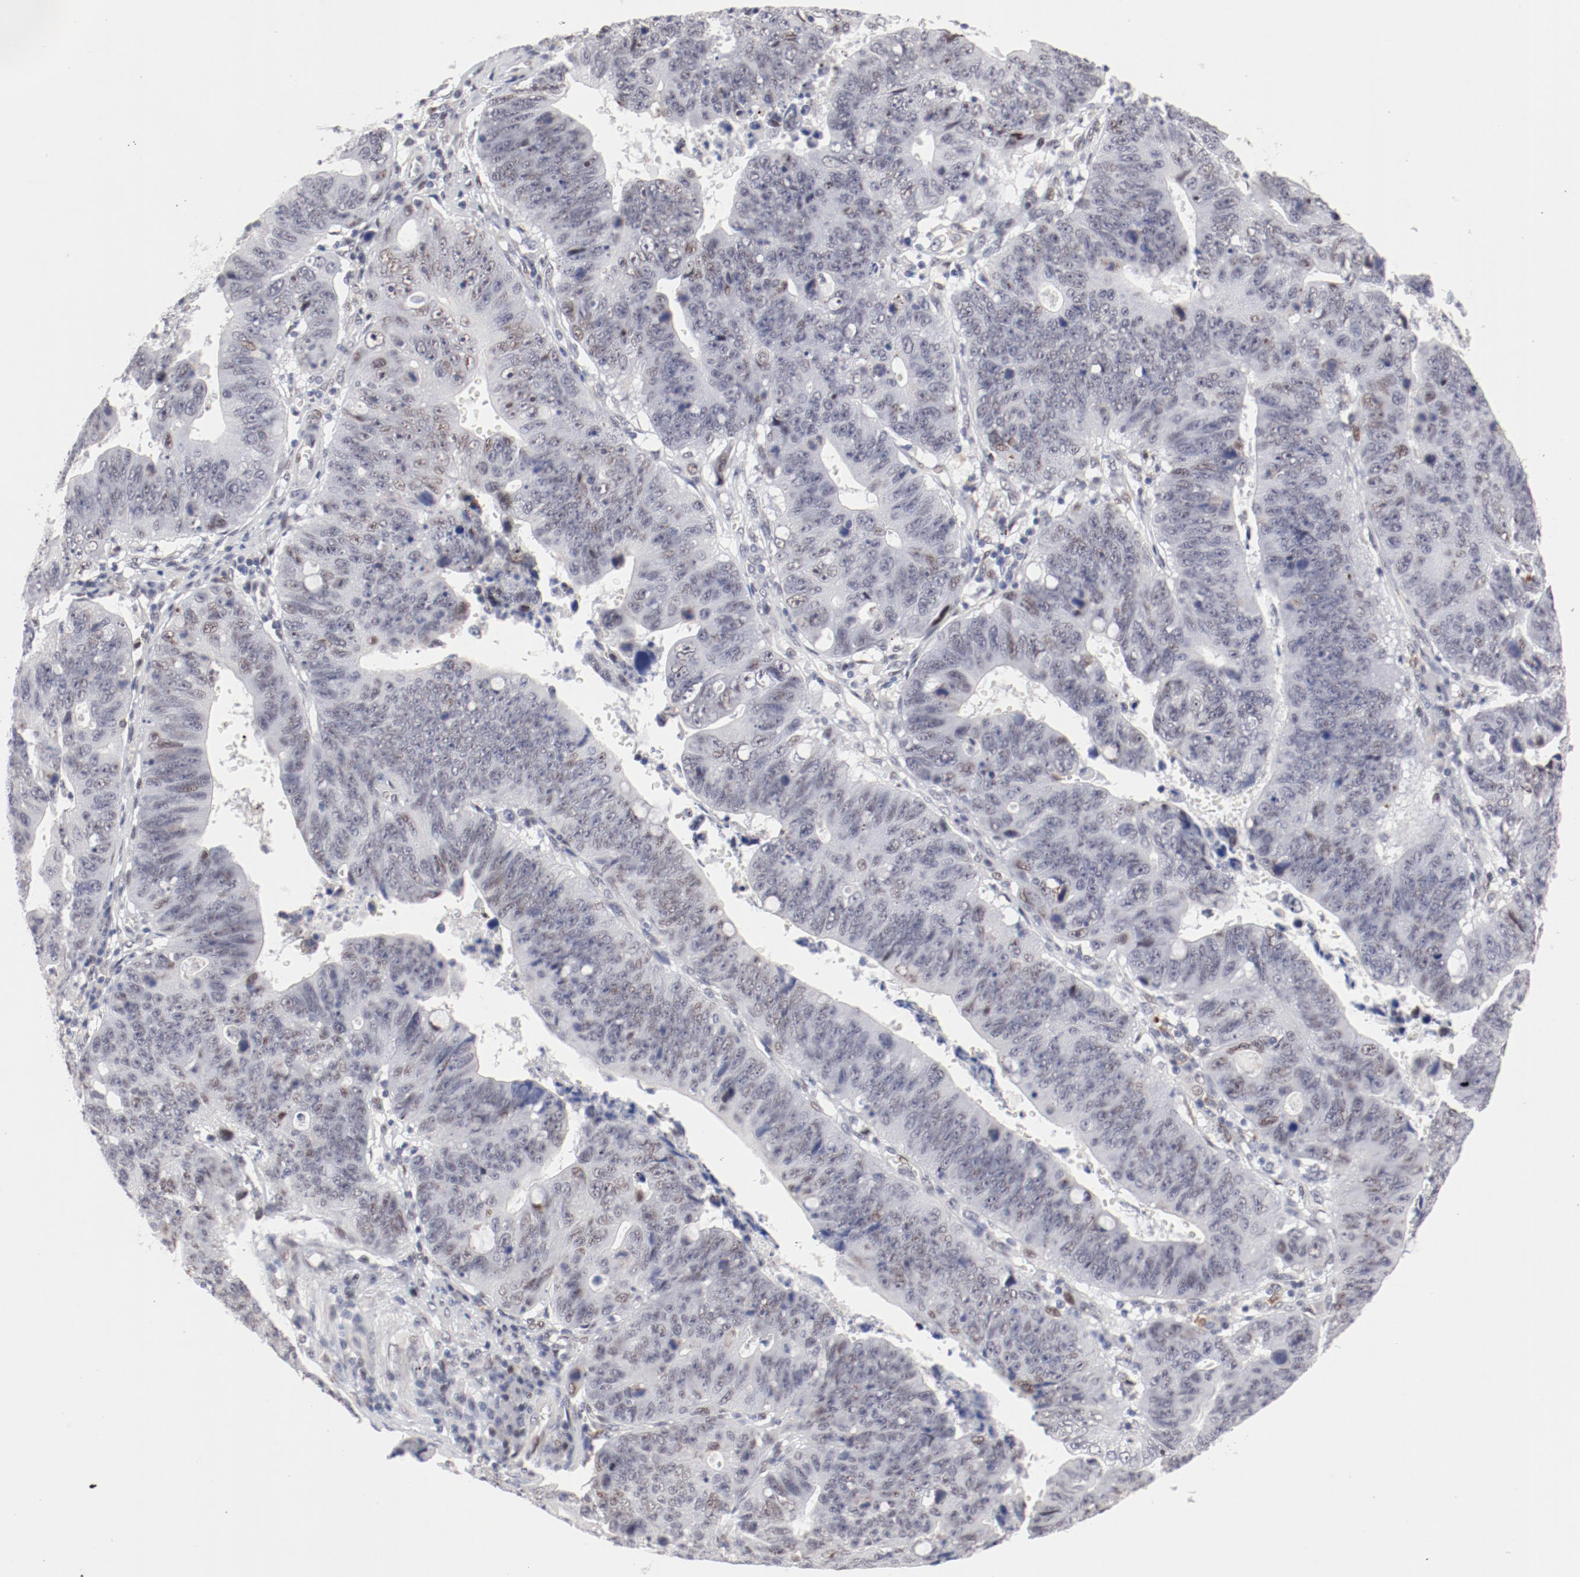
{"staining": {"intensity": "negative", "quantity": "none", "location": "none"}, "tissue": "stomach cancer", "cell_type": "Tumor cells", "image_type": "cancer", "snomed": [{"axis": "morphology", "description": "Adenocarcinoma, NOS"}, {"axis": "topography", "description": "Stomach"}], "caption": "Tumor cells show no significant staining in adenocarcinoma (stomach).", "gene": "FSCB", "patient": {"sex": "male", "age": 59}}